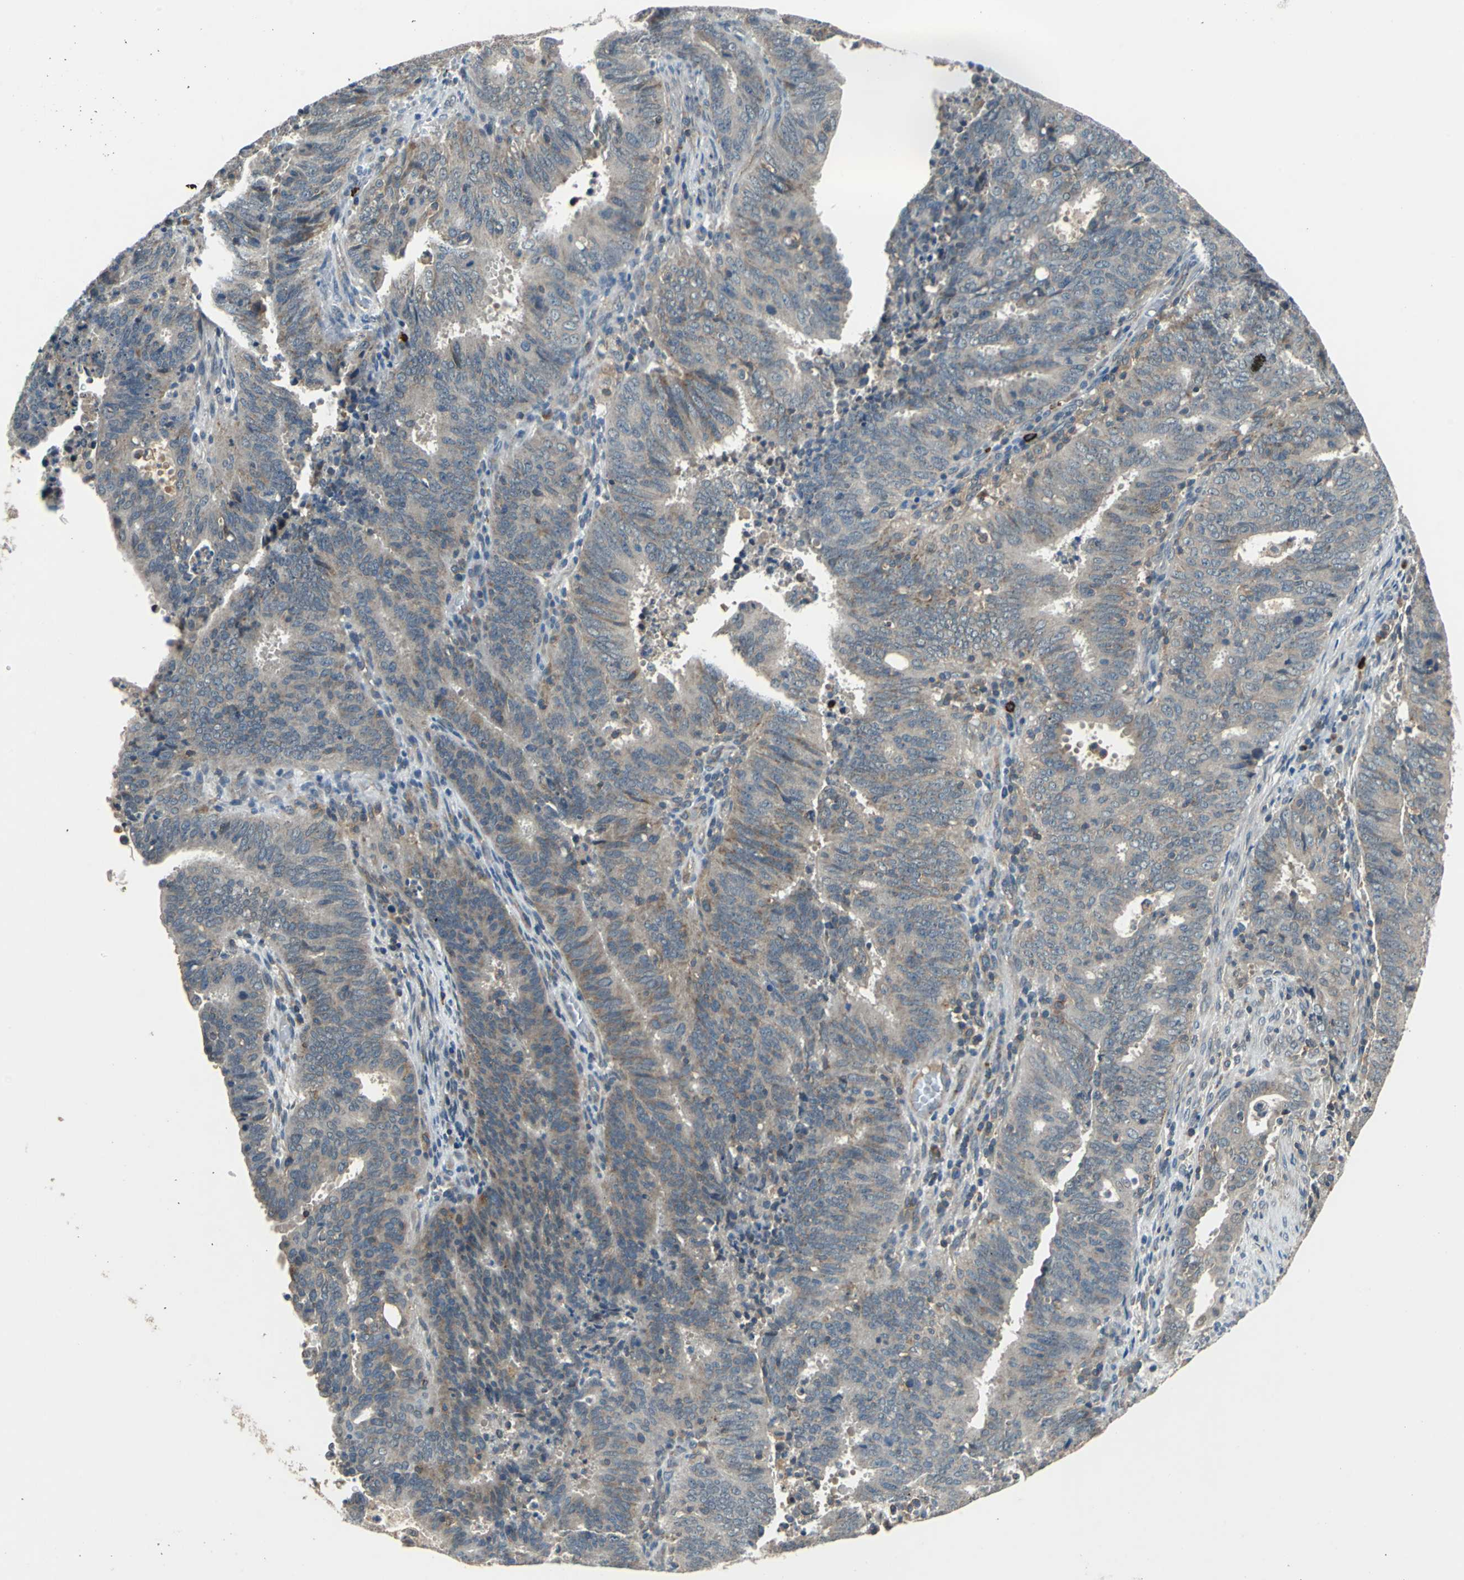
{"staining": {"intensity": "weak", "quantity": ">75%", "location": "cytoplasmic/membranous"}, "tissue": "cervical cancer", "cell_type": "Tumor cells", "image_type": "cancer", "snomed": [{"axis": "morphology", "description": "Adenocarcinoma, NOS"}, {"axis": "topography", "description": "Cervix"}], "caption": "Immunohistochemical staining of cervical cancer (adenocarcinoma) demonstrates low levels of weak cytoplasmic/membranous protein positivity in about >75% of tumor cells. The protein of interest is shown in brown color, while the nuclei are stained blue.", "gene": "SLC19A2", "patient": {"sex": "female", "age": 44}}